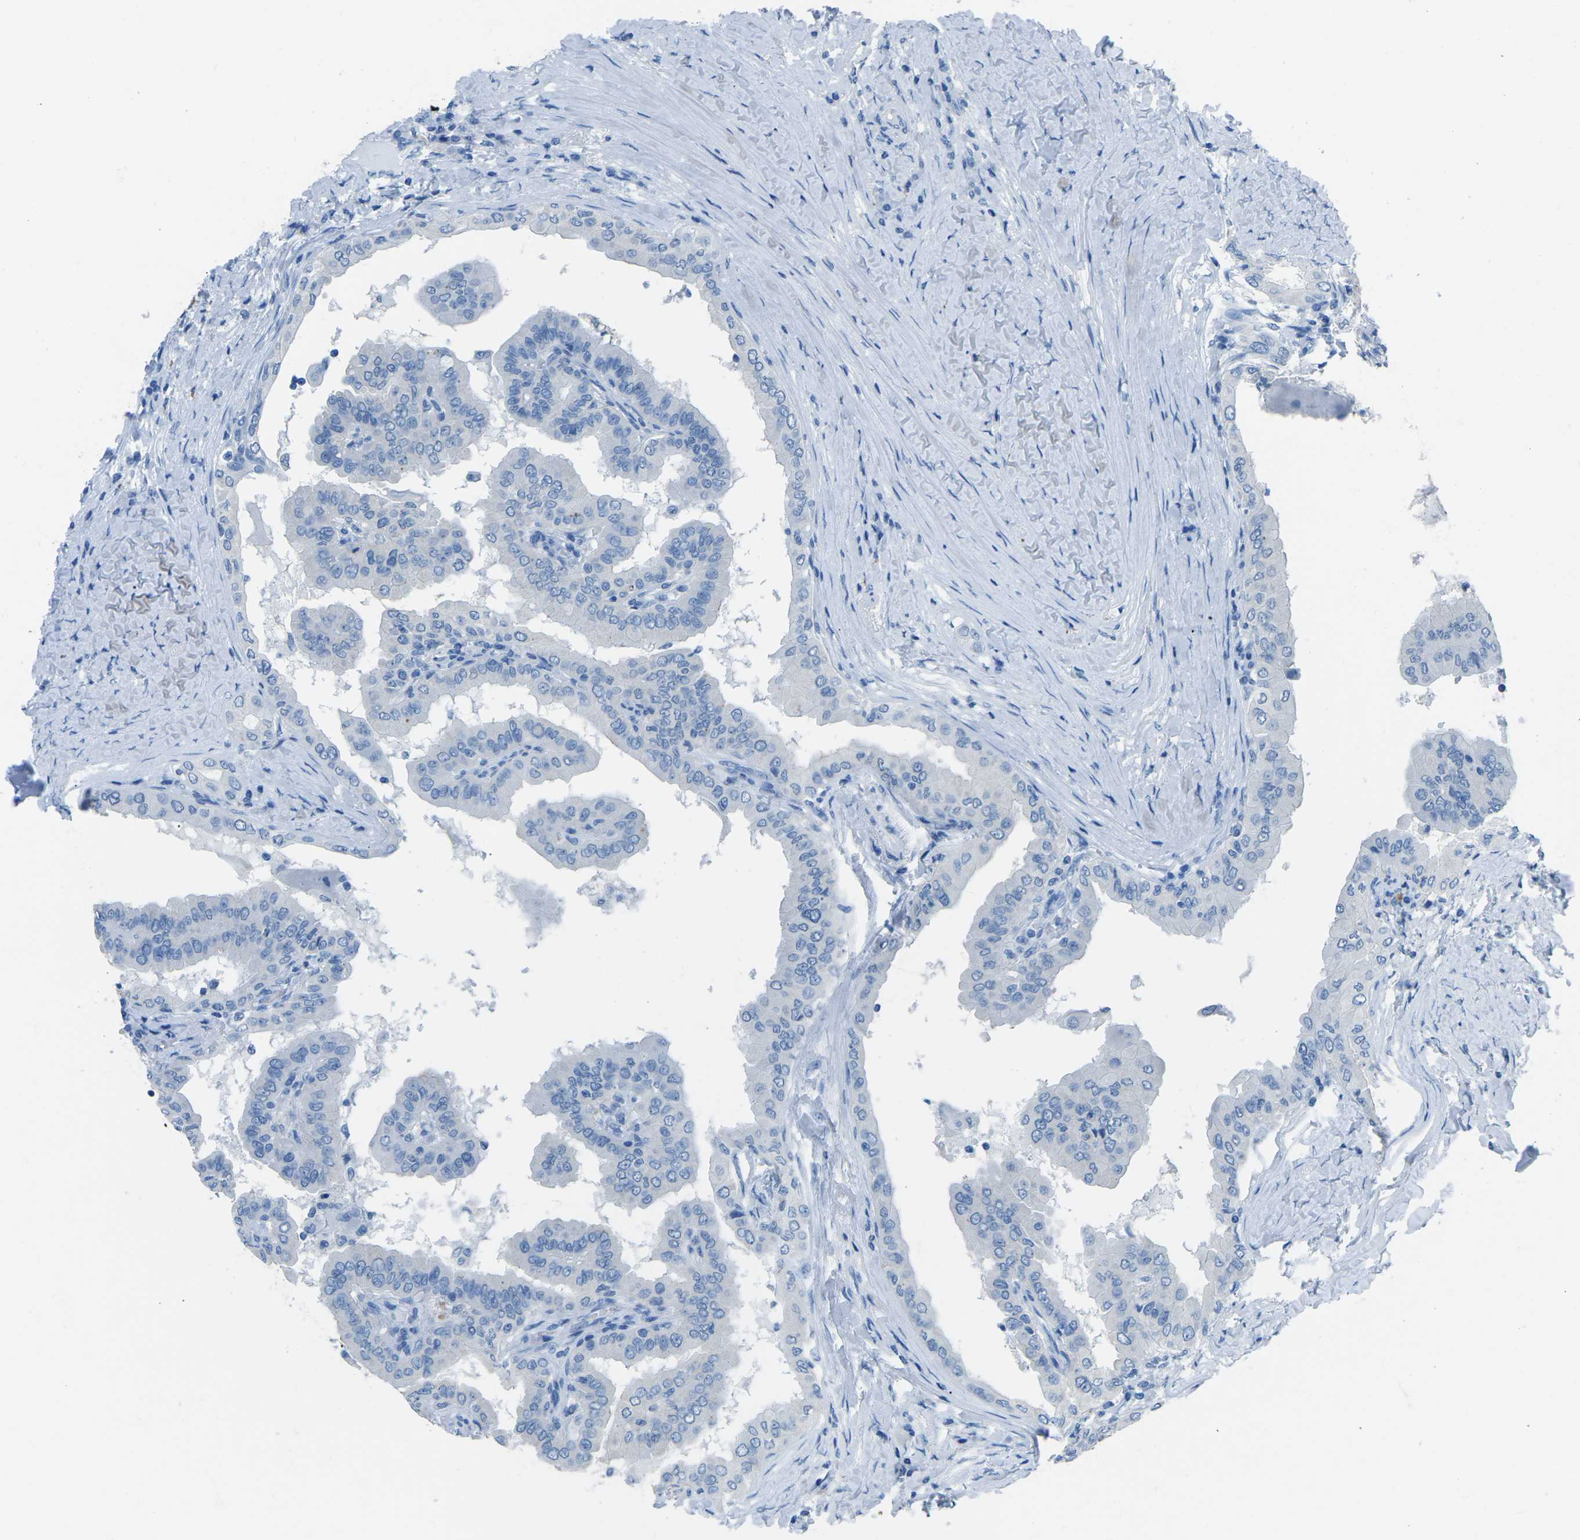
{"staining": {"intensity": "negative", "quantity": "none", "location": "none"}, "tissue": "thyroid cancer", "cell_type": "Tumor cells", "image_type": "cancer", "snomed": [{"axis": "morphology", "description": "Papillary adenocarcinoma, NOS"}, {"axis": "topography", "description": "Thyroid gland"}], "caption": "DAB immunohistochemical staining of human thyroid papillary adenocarcinoma displays no significant positivity in tumor cells.", "gene": "MYH8", "patient": {"sex": "male", "age": 33}}